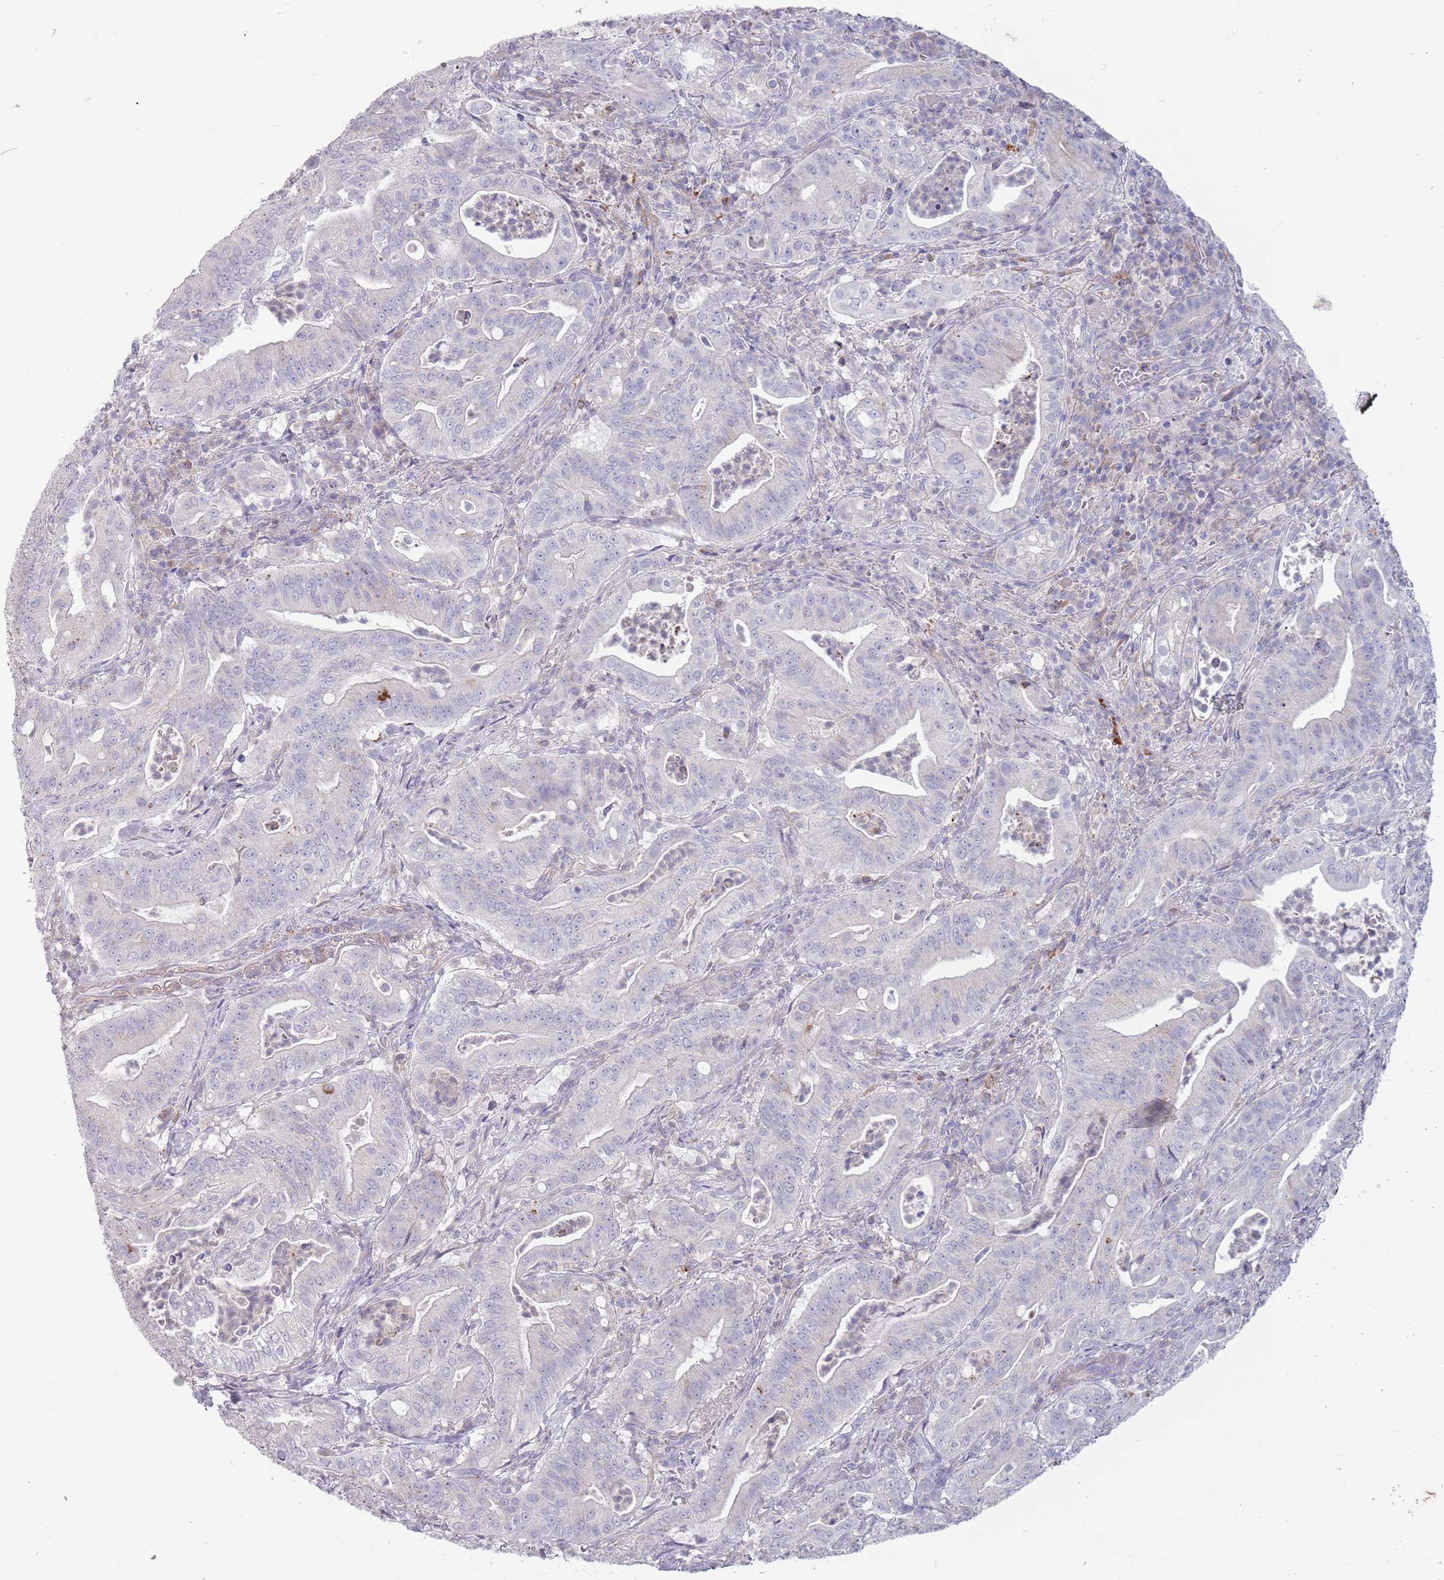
{"staining": {"intensity": "negative", "quantity": "none", "location": "none"}, "tissue": "pancreatic cancer", "cell_type": "Tumor cells", "image_type": "cancer", "snomed": [{"axis": "morphology", "description": "Adenocarcinoma, NOS"}, {"axis": "topography", "description": "Pancreas"}], "caption": "A histopathology image of human adenocarcinoma (pancreatic) is negative for staining in tumor cells. (DAB immunohistochemistry visualized using brightfield microscopy, high magnification).", "gene": "ACSBG1", "patient": {"sex": "male", "age": 71}}